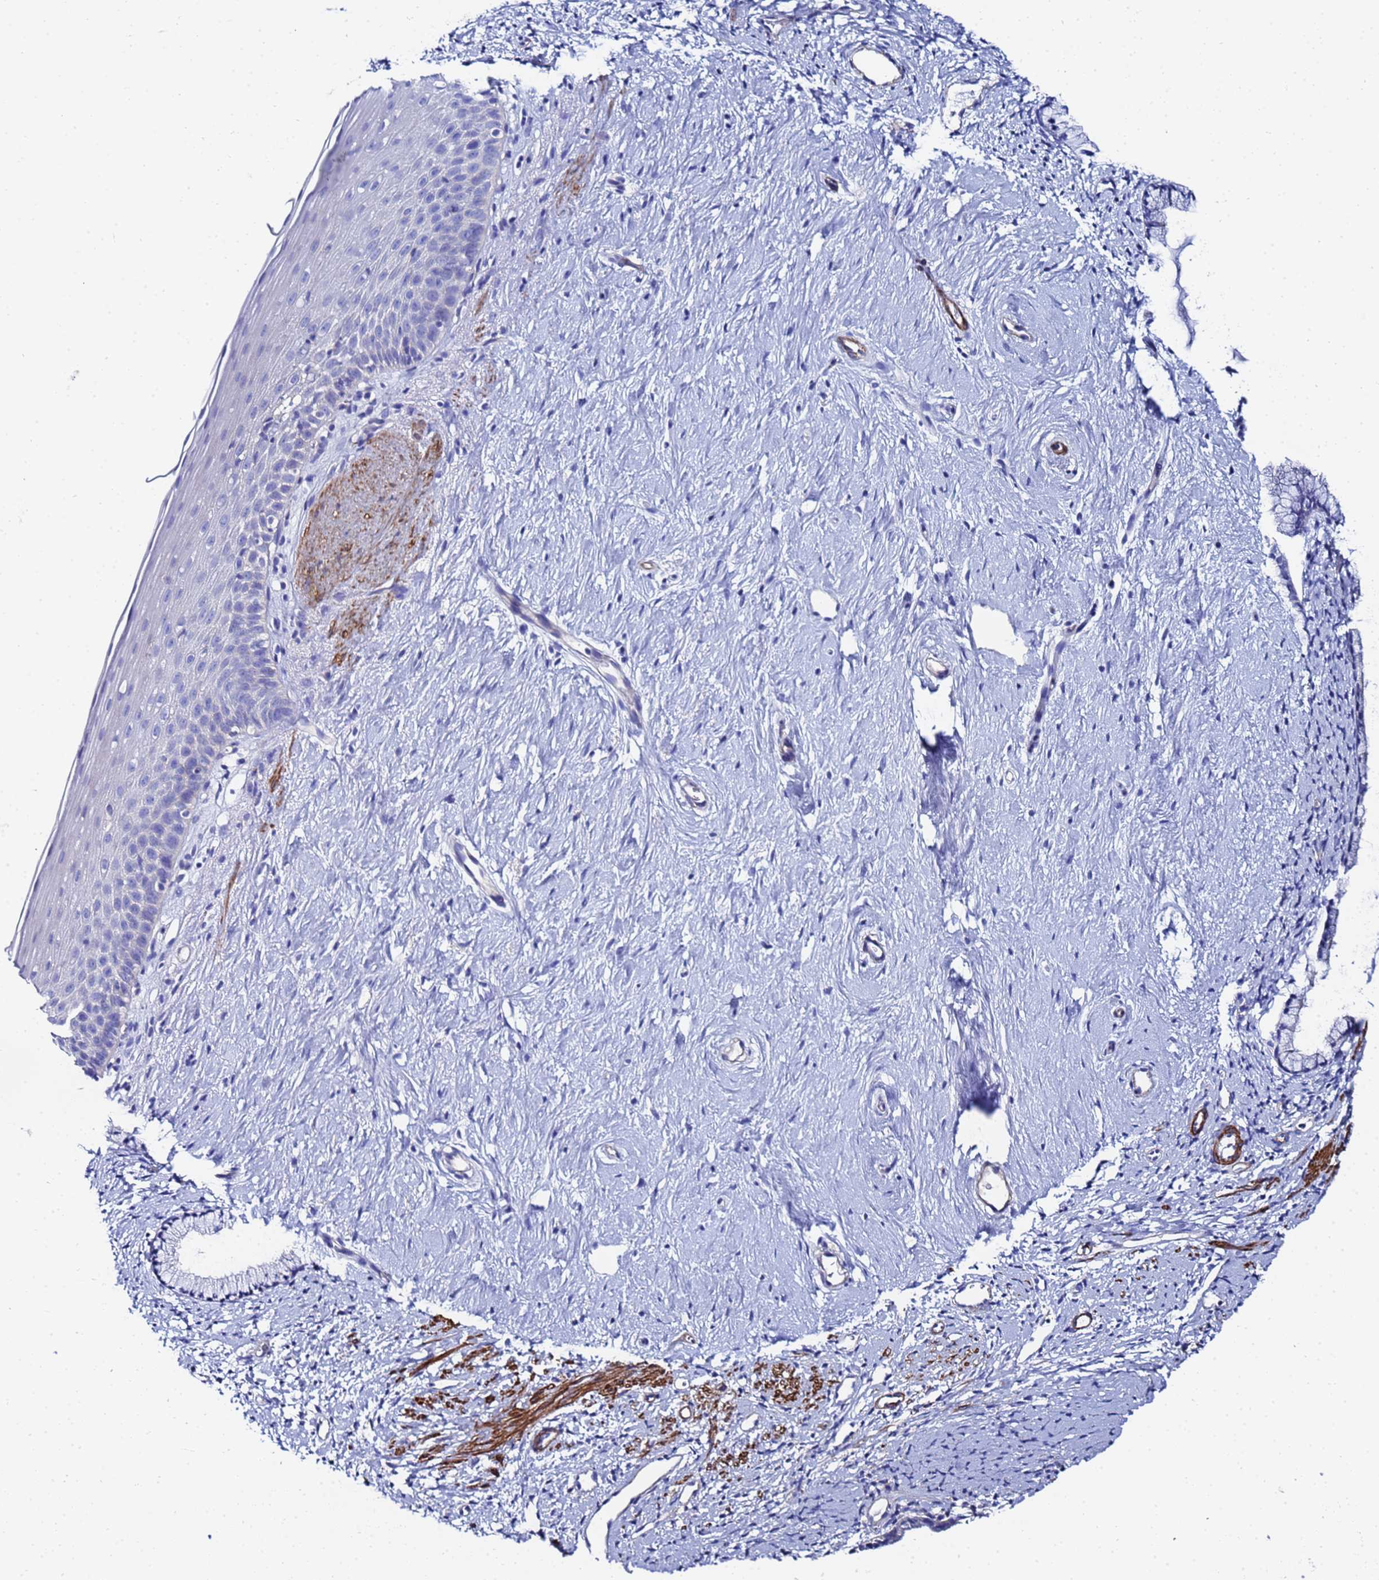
{"staining": {"intensity": "negative", "quantity": "none", "location": "none"}, "tissue": "cervix", "cell_type": "Glandular cells", "image_type": "normal", "snomed": [{"axis": "morphology", "description": "Normal tissue, NOS"}, {"axis": "topography", "description": "Cervix"}], "caption": "The immunohistochemistry histopathology image has no significant positivity in glandular cells of cervix.", "gene": "RAB39A", "patient": {"sex": "female", "age": 57}}